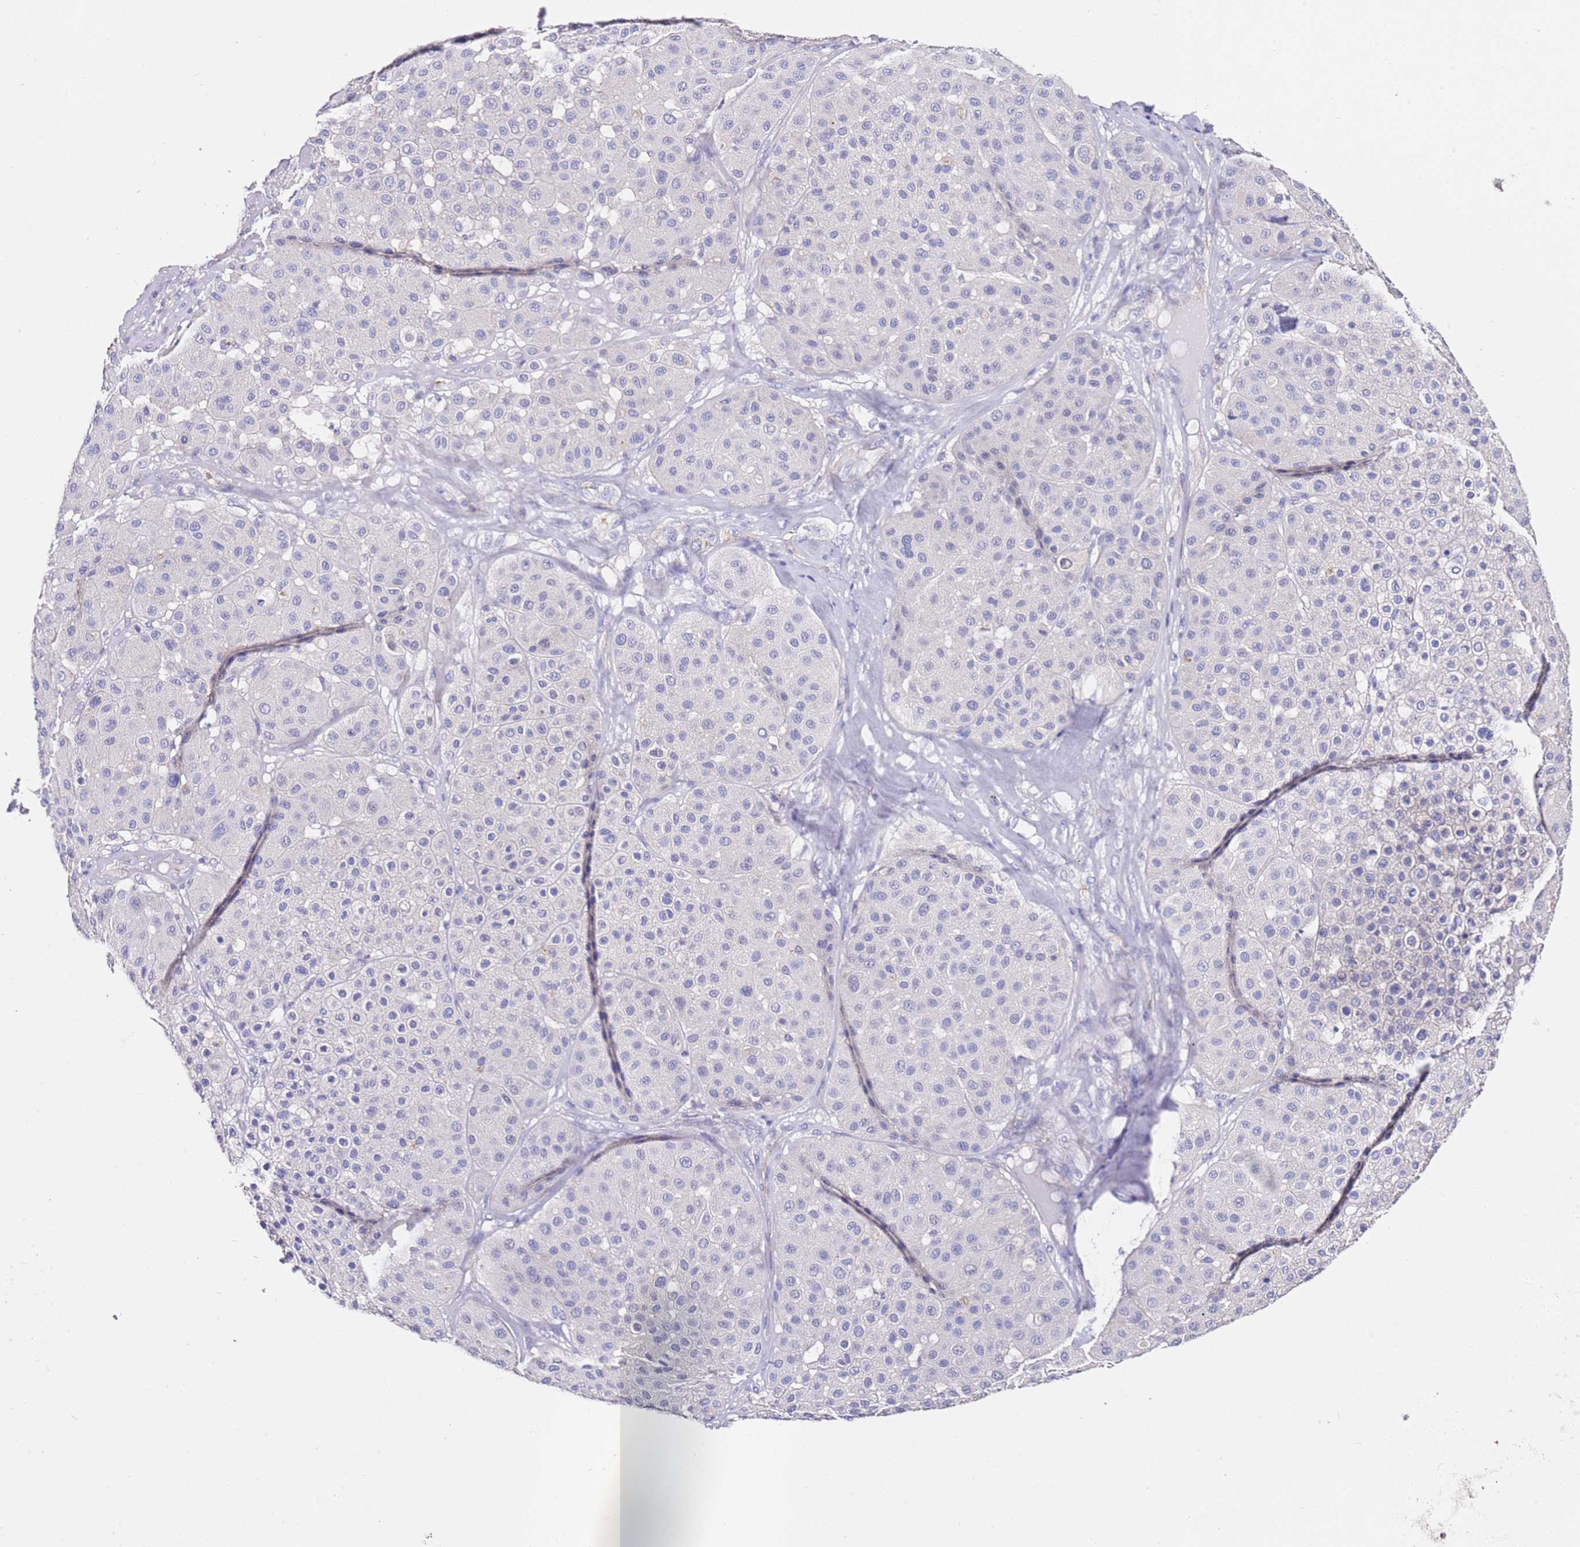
{"staining": {"intensity": "negative", "quantity": "none", "location": "none"}, "tissue": "melanoma", "cell_type": "Tumor cells", "image_type": "cancer", "snomed": [{"axis": "morphology", "description": "Malignant melanoma, Metastatic site"}, {"axis": "topography", "description": "Smooth muscle"}], "caption": "Immunohistochemistry (IHC) of malignant melanoma (metastatic site) demonstrates no expression in tumor cells.", "gene": "ZNF671", "patient": {"sex": "male", "age": 41}}